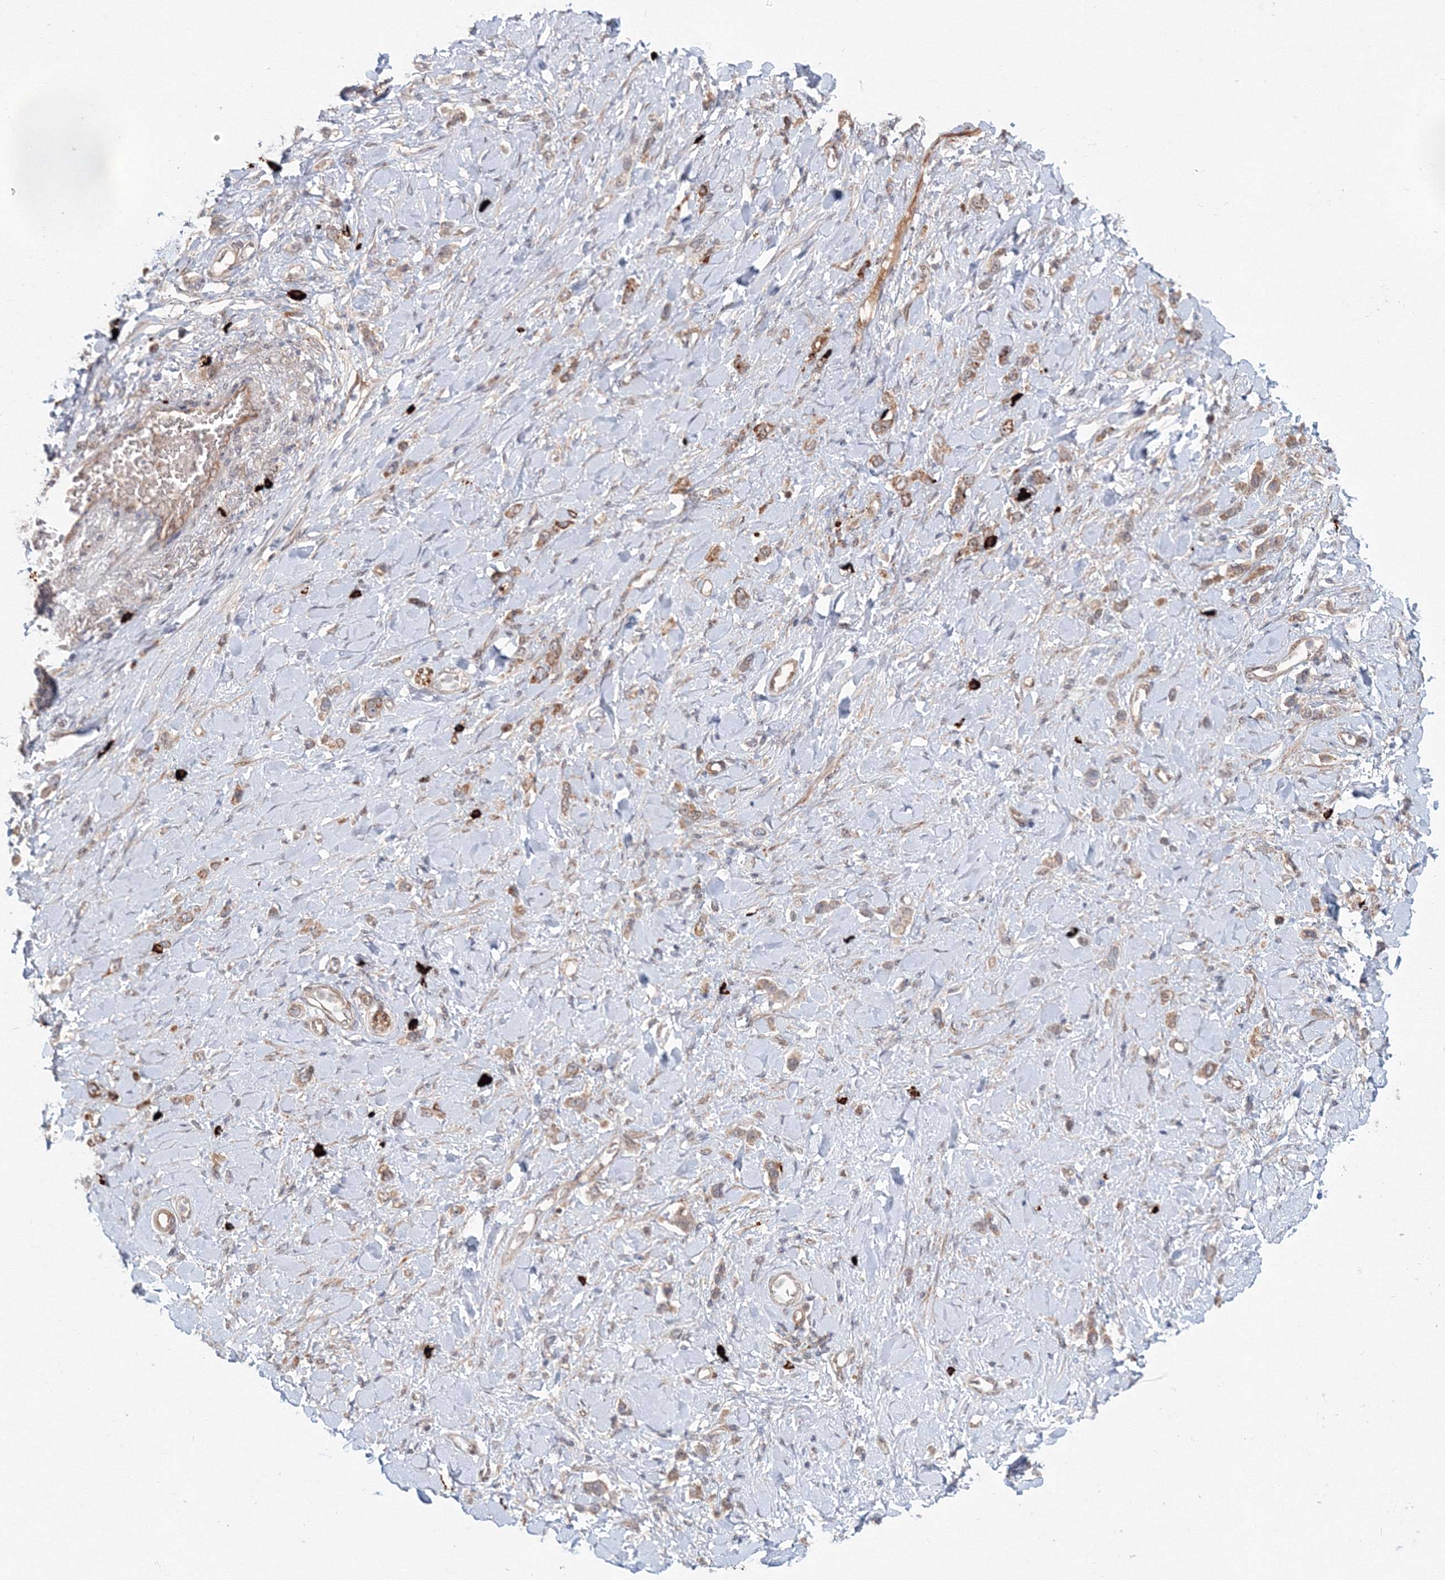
{"staining": {"intensity": "moderate", "quantity": "25%-75%", "location": "cytoplasmic/membranous"}, "tissue": "stomach cancer", "cell_type": "Tumor cells", "image_type": "cancer", "snomed": [{"axis": "morphology", "description": "Normal tissue, NOS"}, {"axis": "morphology", "description": "Adenocarcinoma, NOS"}, {"axis": "topography", "description": "Stomach, upper"}, {"axis": "topography", "description": "Stomach"}], "caption": "There is medium levels of moderate cytoplasmic/membranous positivity in tumor cells of stomach cancer (adenocarcinoma), as demonstrated by immunohistochemical staining (brown color).", "gene": "SH3PXD2A", "patient": {"sex": "female", "age": 65}}